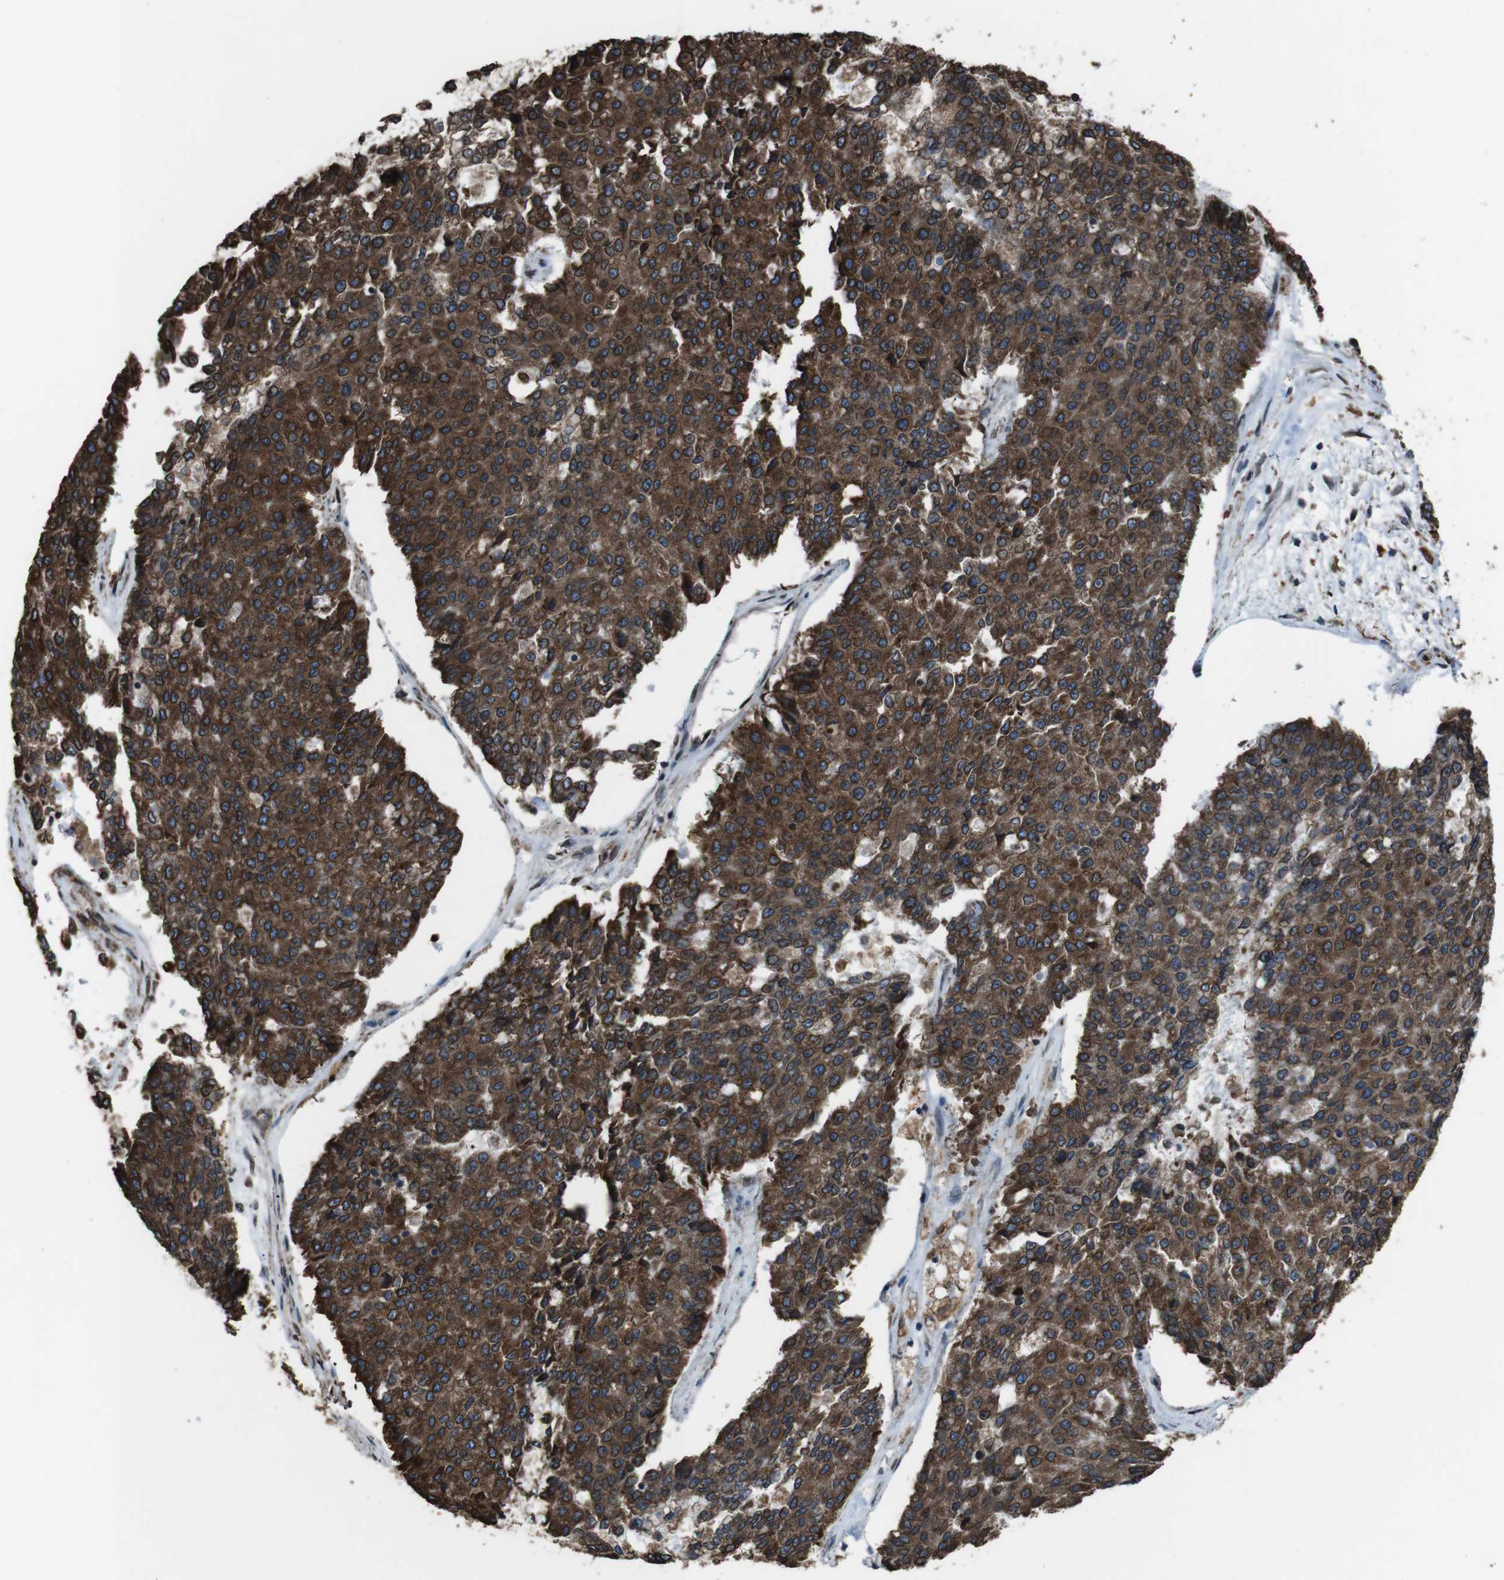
{"staining": {"intensity": "strong", "quantity": ">75%", "location": "cytoplasmic/membranous,nuclear"}, "tissue": "pancreatic cancer", "cell_type": "Tumor cells", "image_type": "cancer", "snomed": [{"axis": "morphology", "description": "Adenocarcinoma, NOS"}, {"axis": "topography", "description": "Pancreas"}], "caption": "High-power microscopy captured an immunohistochemistry (IHC) histopathology image of pancreatic cancer, revealing strong cytoplasmic/membranous and nuclear expression in about >75% of tumor cells. Nuclei are stained in blue.", "gene": "APMAP", "patient": {"sex": "male", "age": 50}}